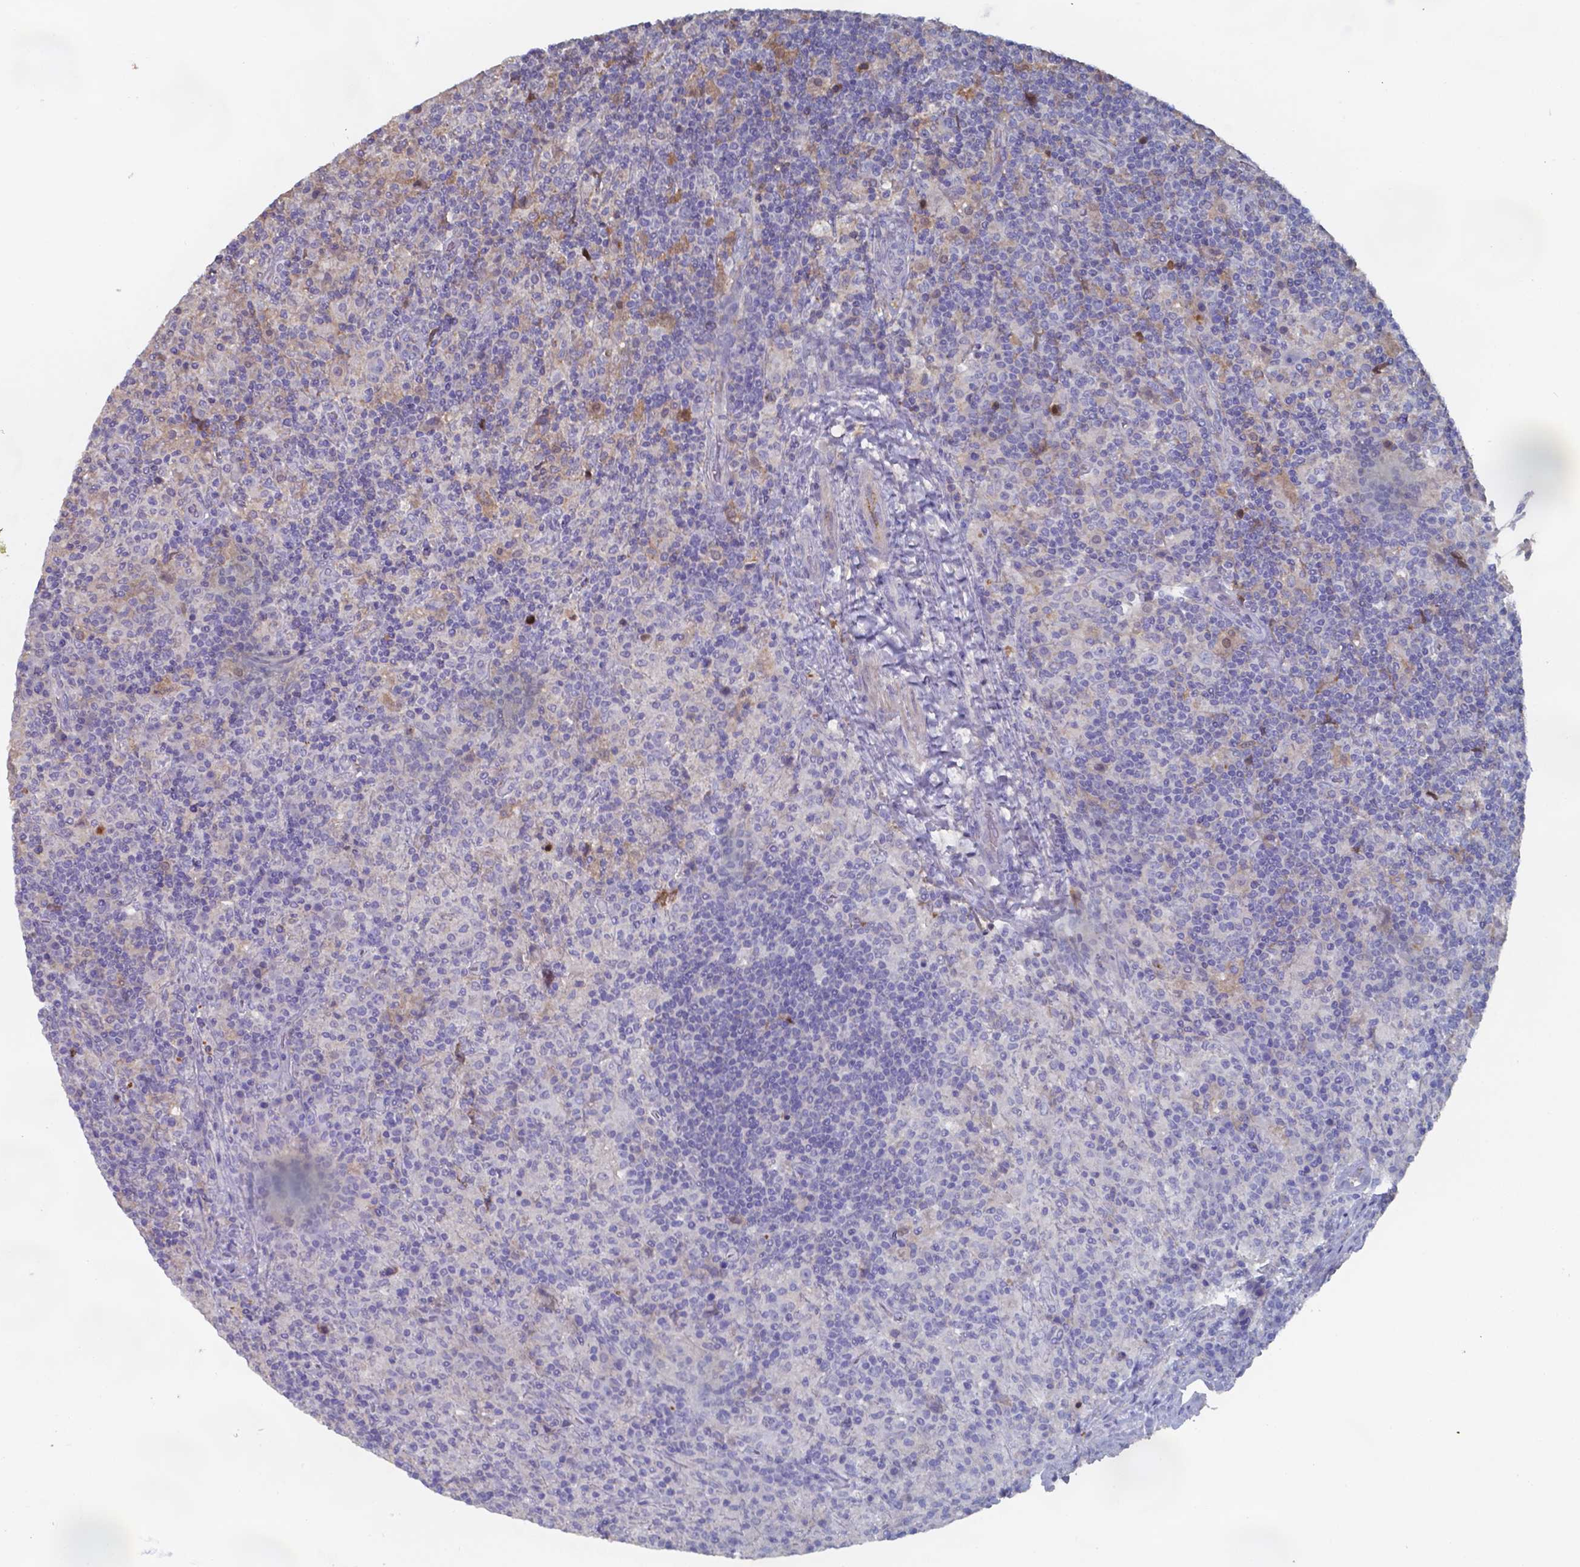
{"staining": {"intensity": "negative", "quantity": "none", "location": "none"}, "tissue": "lymphoma", "cell_type": "Tumor cells", "image_type": "cancer", "snomed": [{"axis": "morphology", "description": "Hodgkin's disease, NOS"}, {"axis": "topography", "description": "Lymph node"}], "caption": "The IHC micrograph has no significant expression in tumor cells of Hodgkin's disease tissue.", "gene": "BTBD17", "patient": {"sex": "male", "age": 70}}